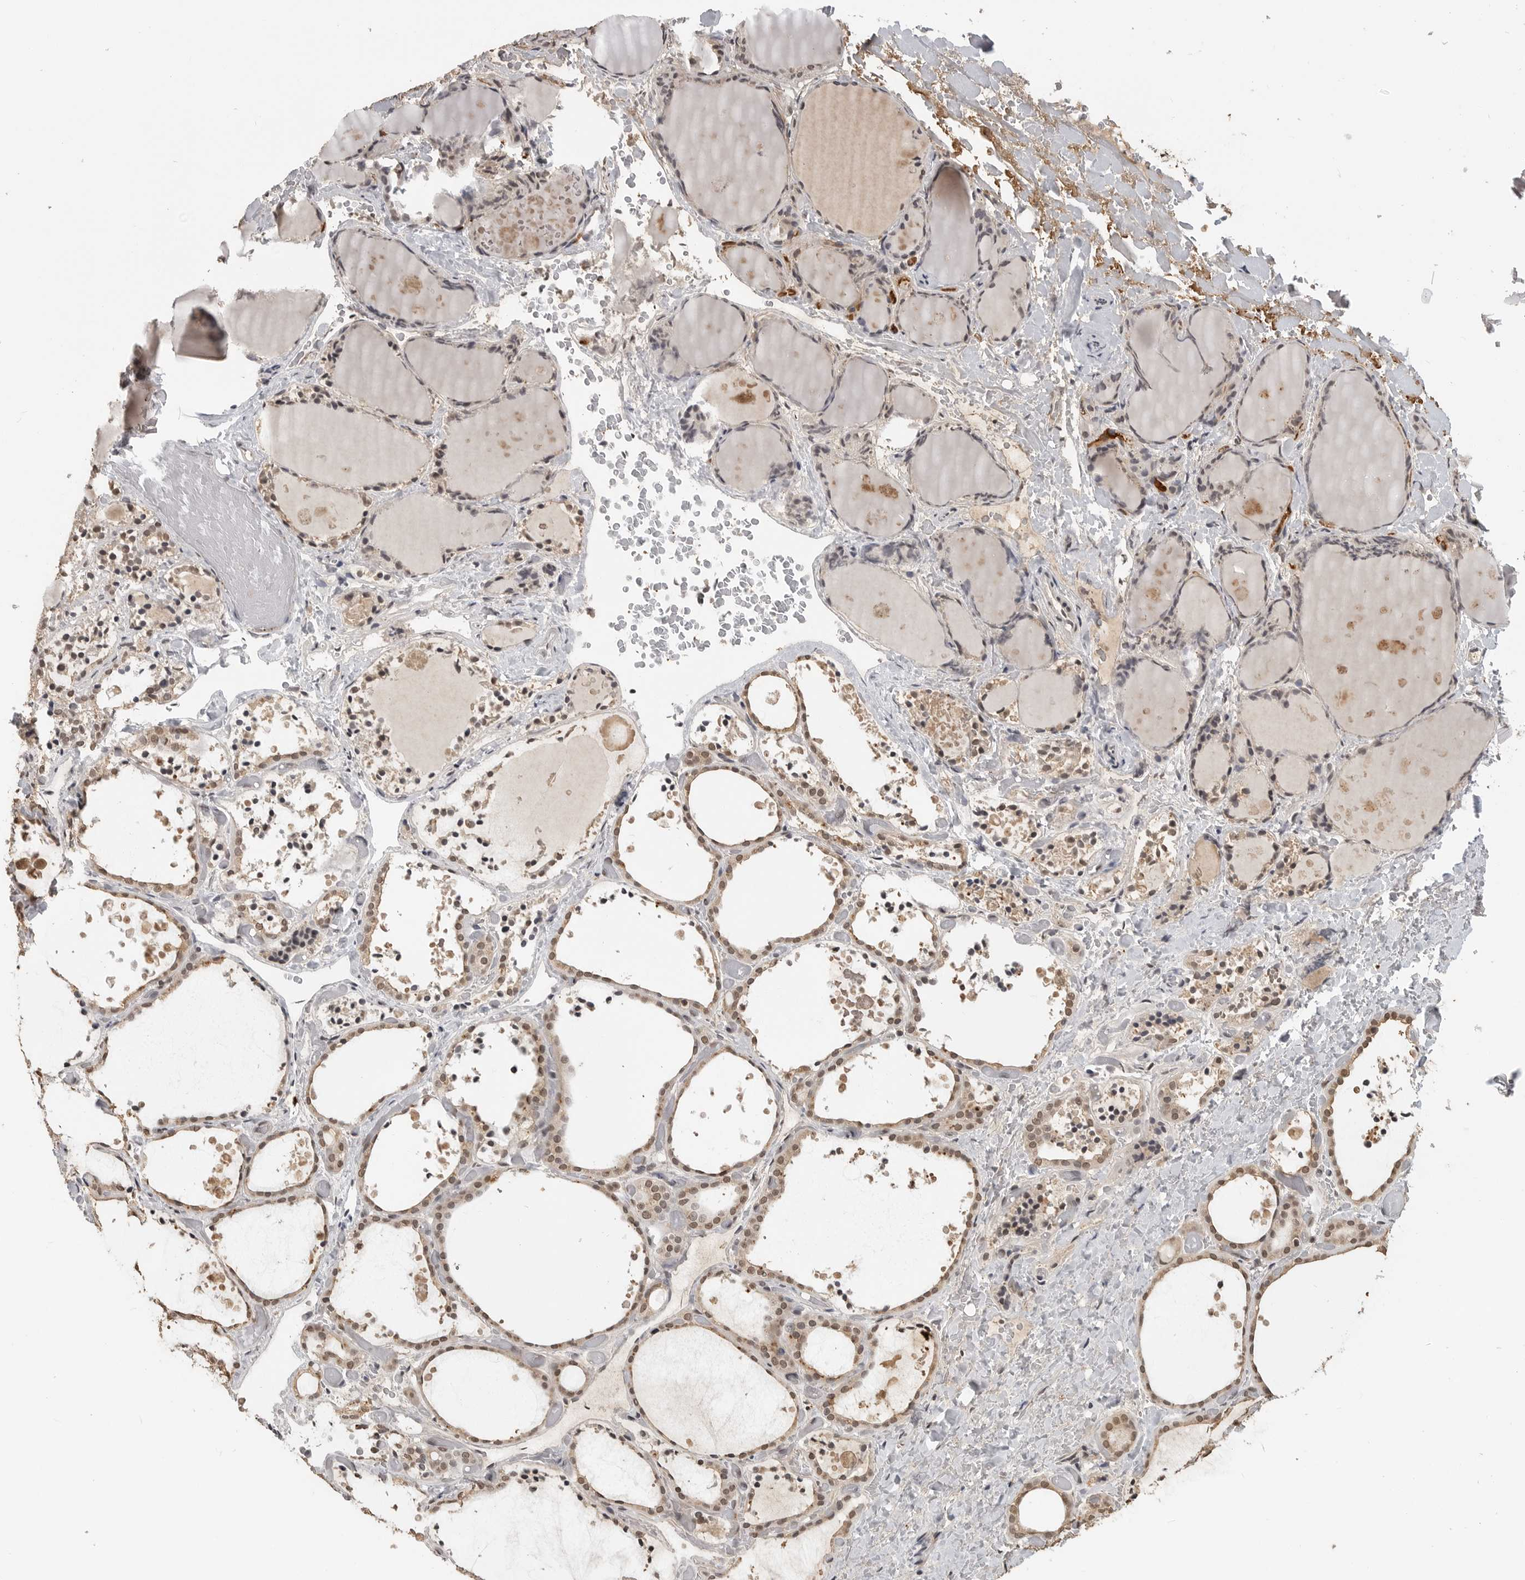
{"staining": {"intensity": "moderate", "quantity": ">75%", "location": "nuclear"}, "tissue": "thyroid gland", "cell_type": "Glandular cells", "image_type": "normal", "snomed": [{"axis": "morphology", "description": "Normal tissue, NOS"}, {"axis": "topography", "description": "Thyroid gland"}], "caption": "Protein staining exhibits moderate nuclear expression in approximately >75% of glandular cells in benign thyroid gland. The staining is performed using DAB brown chromogen to label protein expression. The nuclei are counter-stained blue using hematoxylin.", "gene": "CLOCK", "patient": {"sex": "female", "age": 44}}